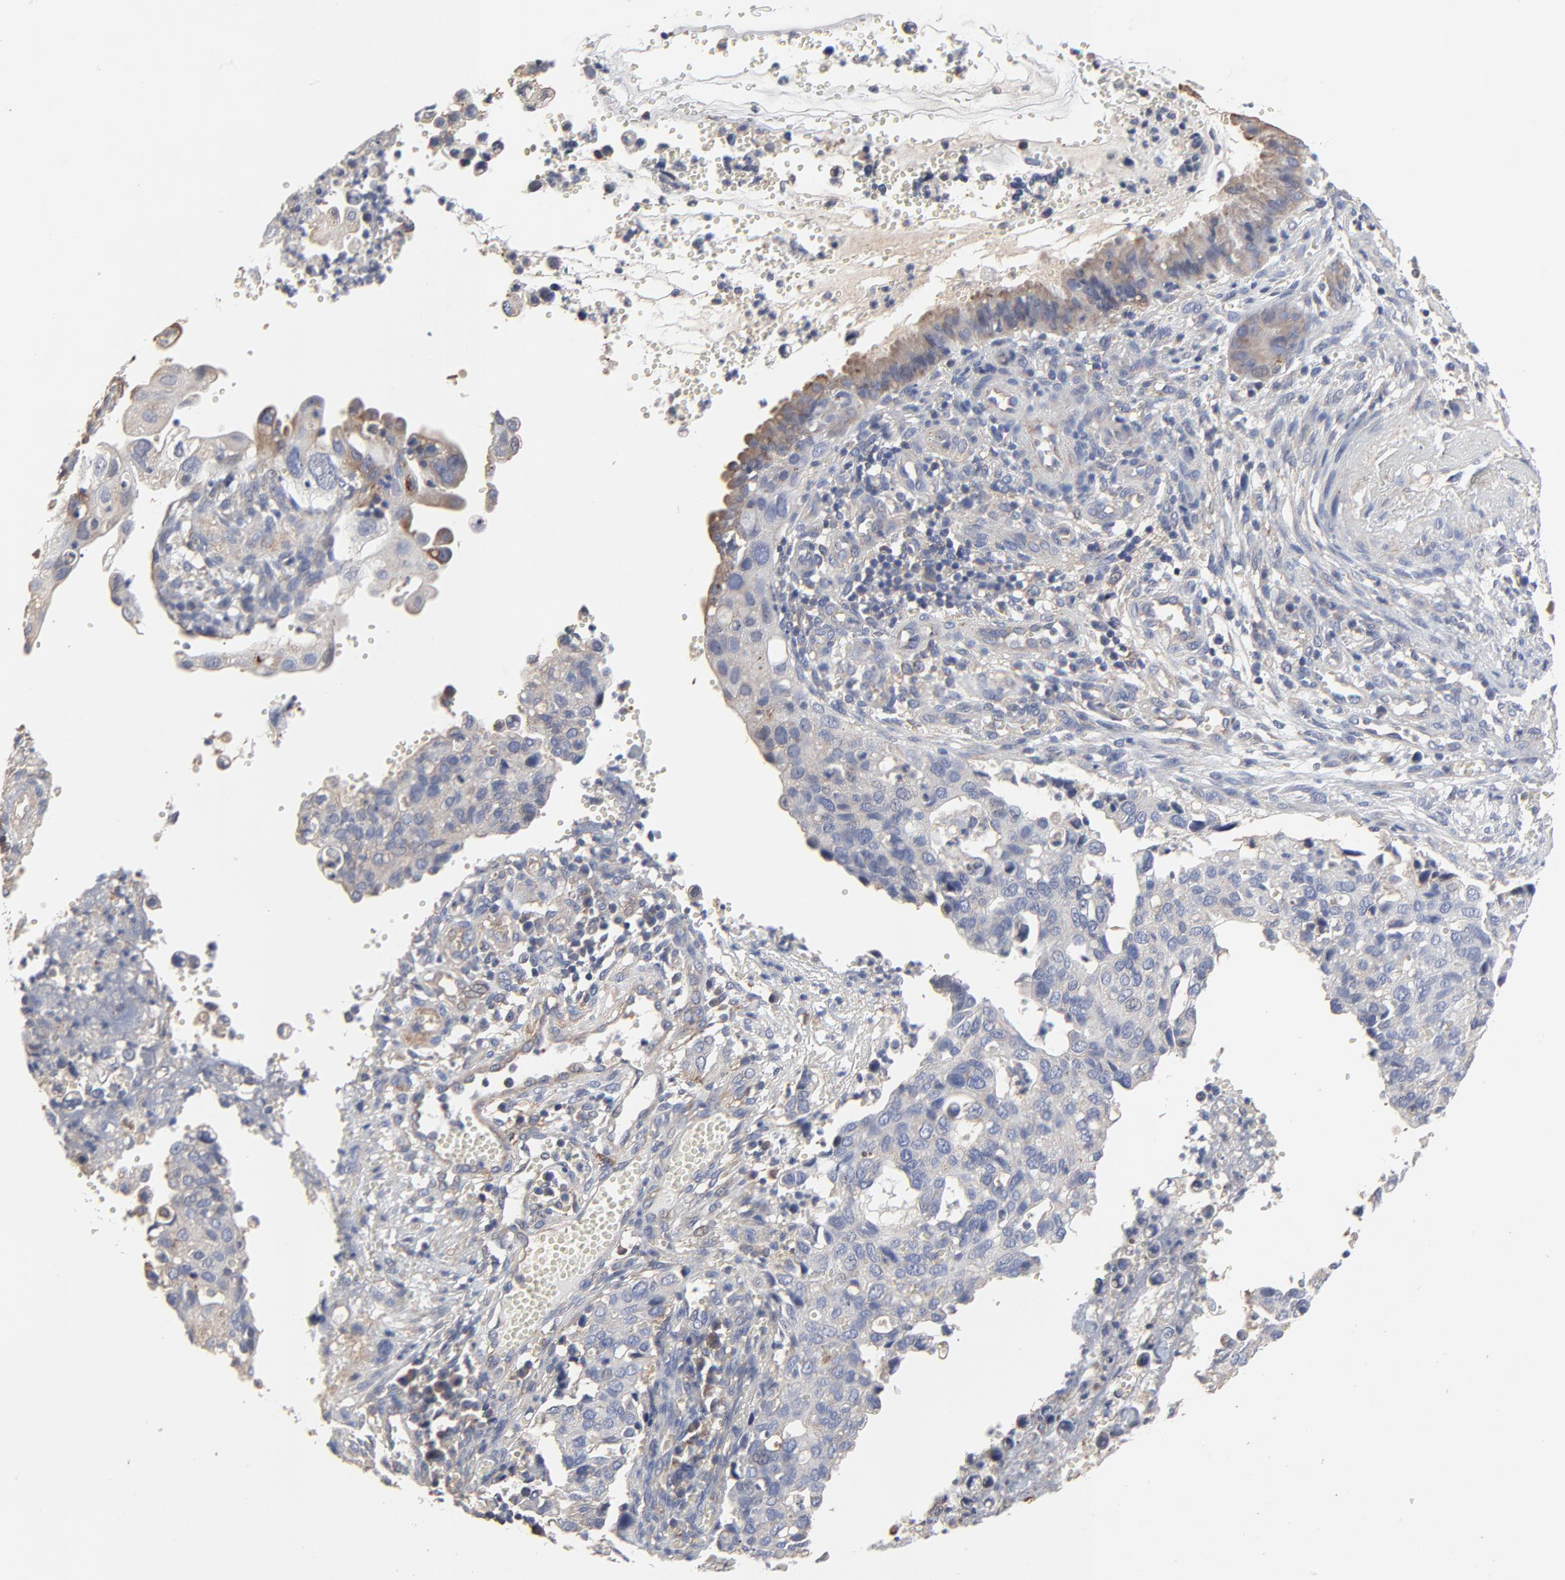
{"staining": {"intensity": "moderate", "quantity": "25%-75%", "location": "cytoplasmic/membranous"}, "tissue": "cervical cancer", "cell_type": "Tumor cells", "image_type": "cancer", "snomed": [{"axis": "morphology", "description": "Normal tissue, NOS"}, {"axis": "morphology", "description": "Squamous cell carcinoma, NOS"}, {"axis": "topography", "description": "Cervix"}], "caption": "Moderate cytoplasmic/membranous protein expression is seen in about 25%-75% of tumor cells in cervical squamous cell carcinoma. (DAB (3,3'-diaminobenzidine) IHC, brown staining for protein, blue staining for nuclei).", "gene": "NXF3", "patient": {"sex": "female", "age": 45}}